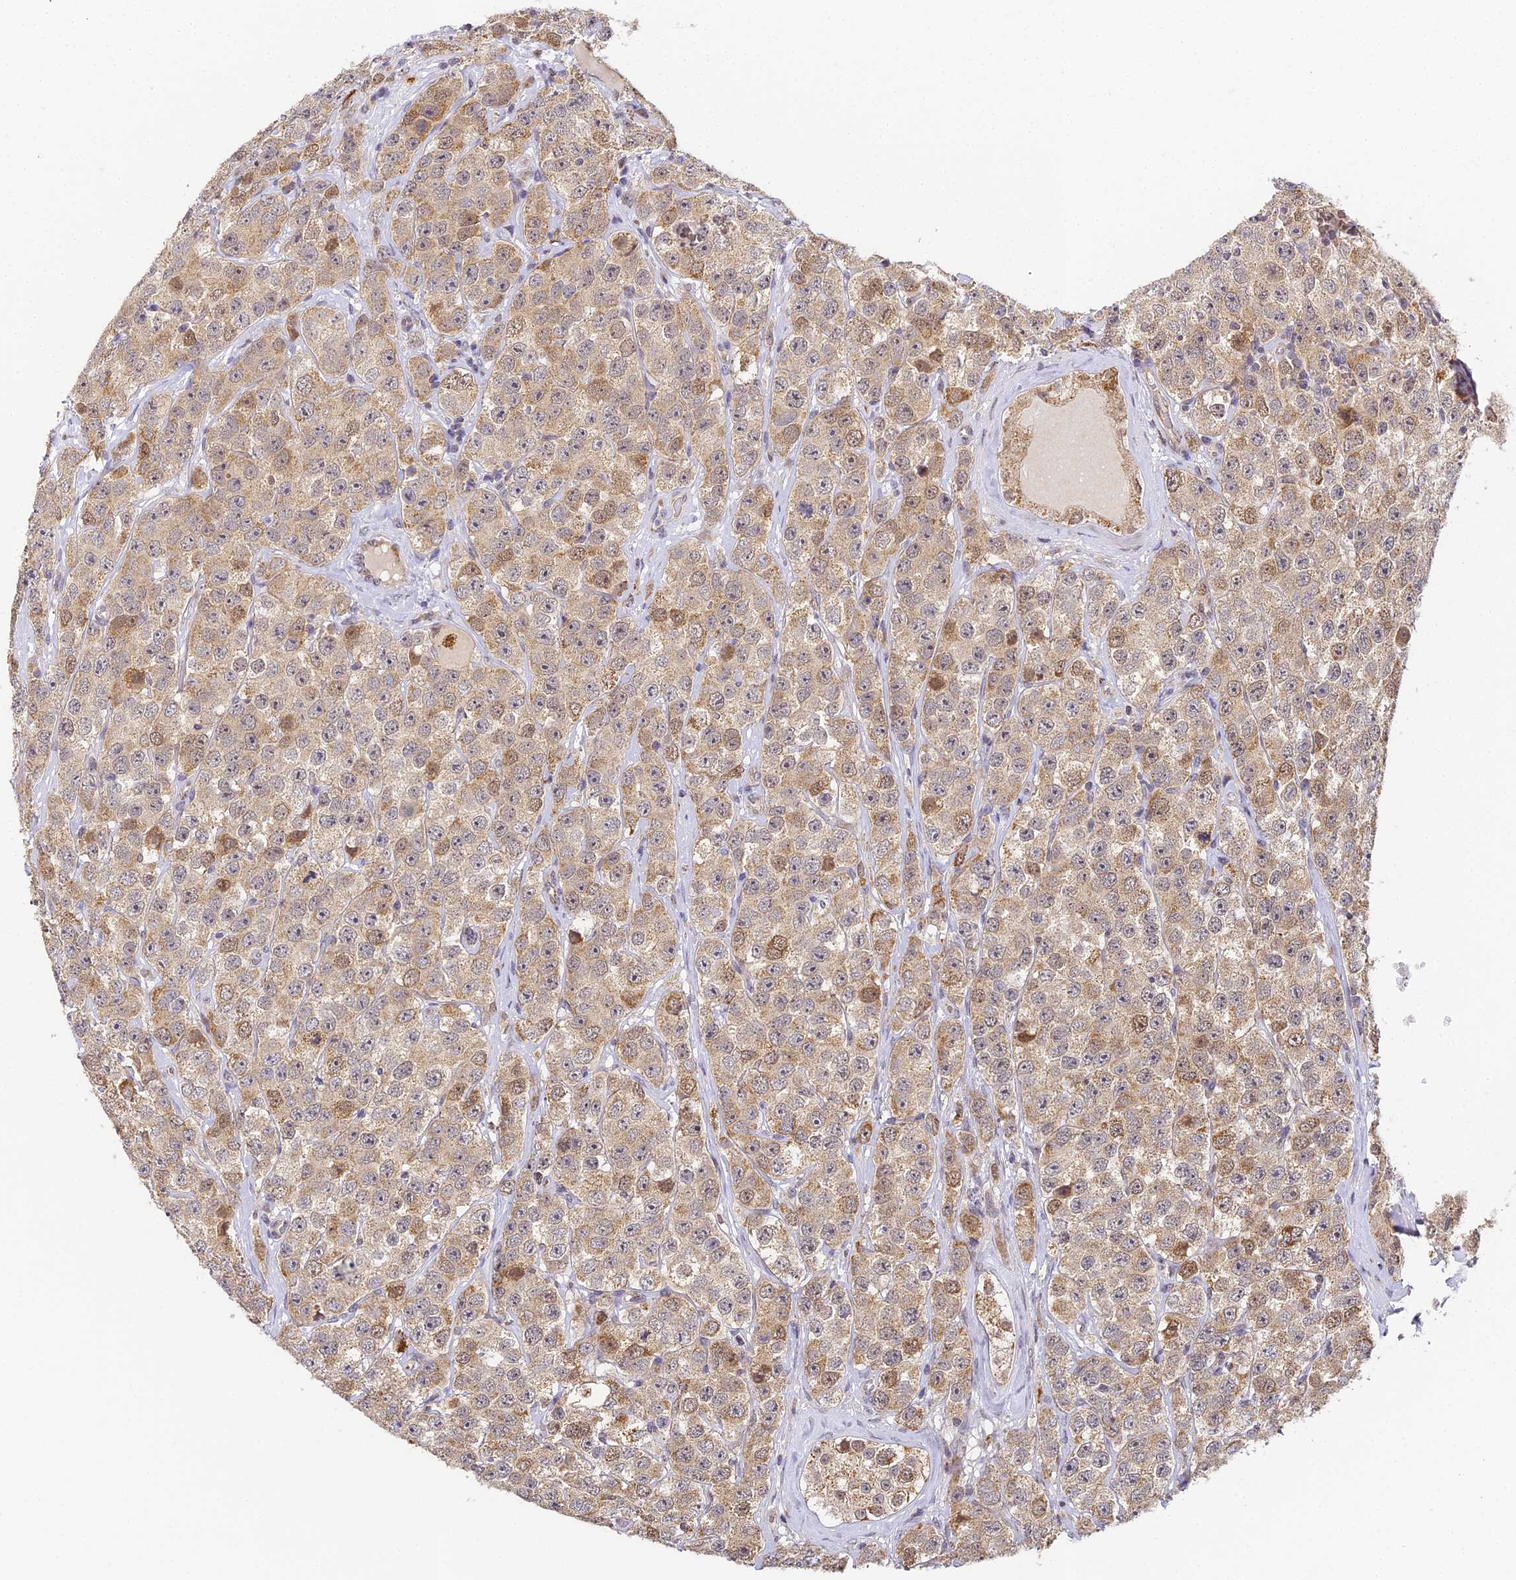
{"staining": {"intensity": "moderate", "quantity": "<25%", "location": "cytoplasmic/membranous,nuclear"}, "tissue": "testis cancer", "cell_type": "Tumor cells", "image_type": "cancer", "snomed": [{"axis": "morphology", "description": "Seminoma, NOS"}, {"axis": "topography", "description": "Testis"}], "caption": "A histopathology image of testis cancer (seminoma) stained for a protein displays moderate cytoplasmic/membranous and nuclear brown staining in tumor cells.", "gene": "DNAAF10", "patient": {"sex": "male", "age": 28}}